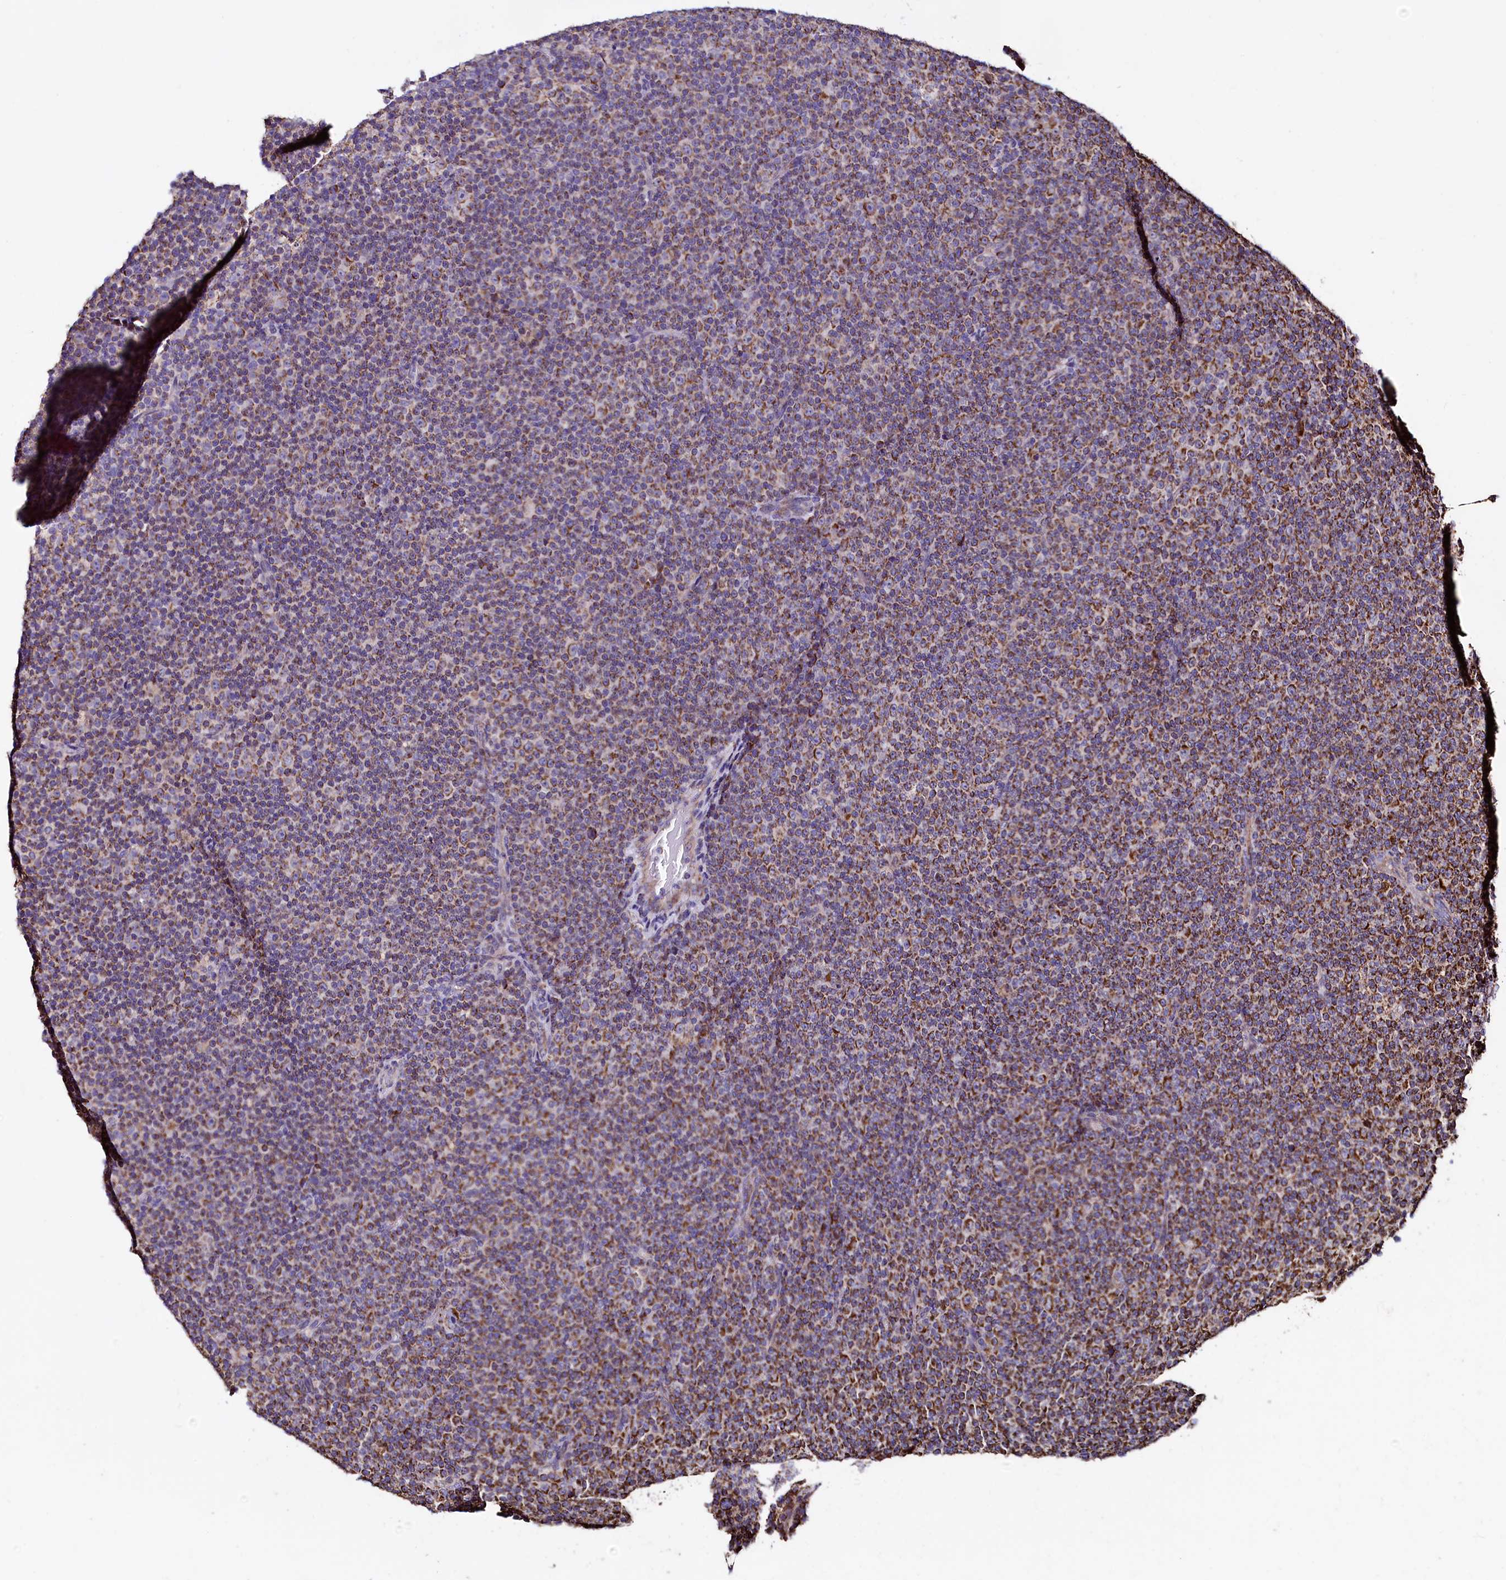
{"staining": {"intensity": "moderate", "quantity": ">75%", "location": "cytoplasmic/membranous"}, "tissue": "lymphoma", "cell_type": "Tumor cells", "image_type": "cancer", "snomed": [{"axis": "morphology", "description": "Malignant lymphoma, non-Hodgkin's type, Low grade"}, {"axis": "topography", "description": "Lymph node"}], "caption": "About >75% of tumor cells in lymphoma show moderate cytoplasmic/membranous protein staining as visualized by brown immunohistochemical staining.", "gene": "STARD5", "patient": {"sex": "female", "age": 67}}